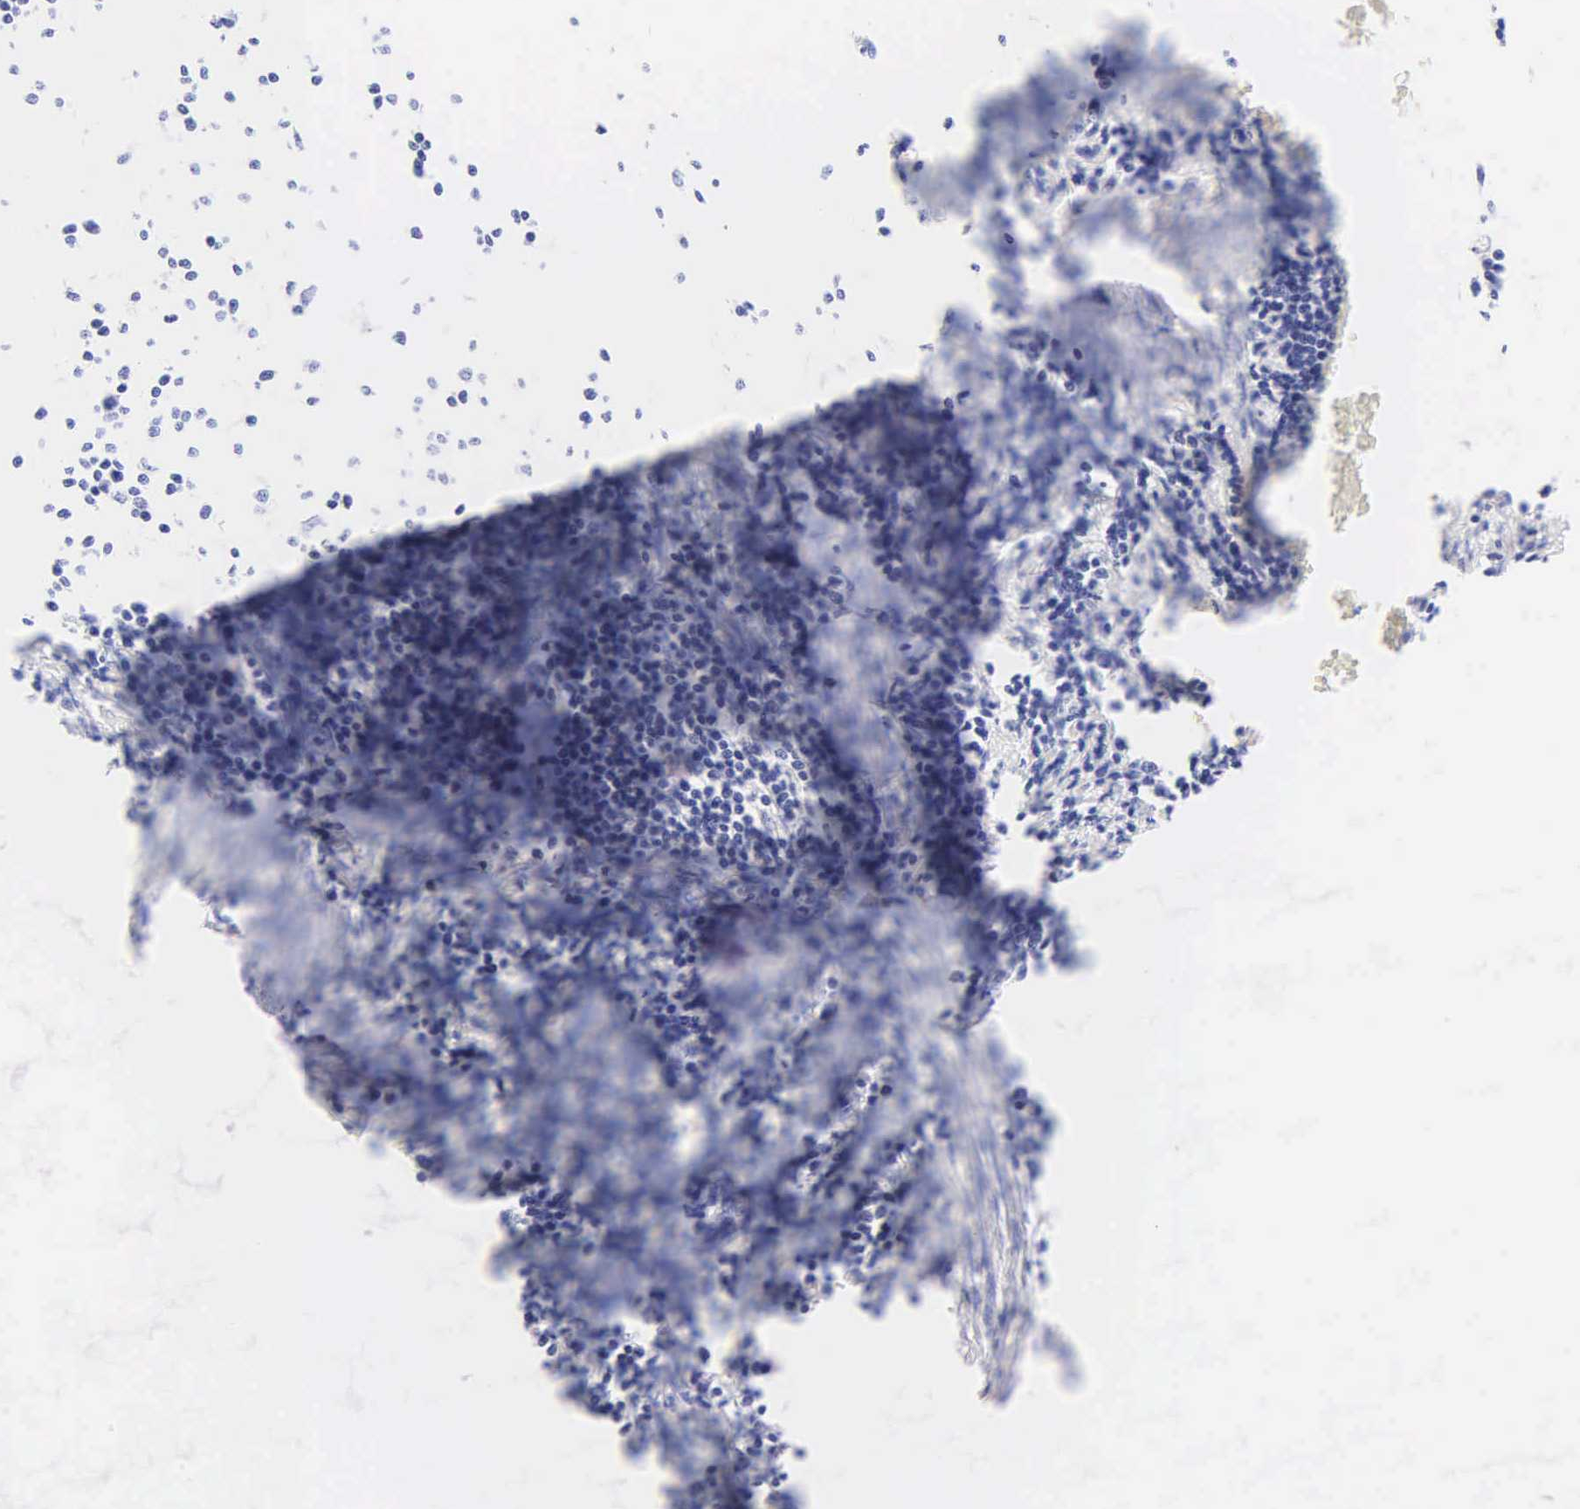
{"staining": {"intensity": "negative", "quantity": "none", "location": "none"}, "tissue": "cervical cancer", "cell_type": "Tumor cells", "image_type": "cancer", "snomed": [{"axis": "morphology", "description": "Squamous cell carcinoma, NOS"}, {"axis": "topography", "description": "Cervix"}], "caption": "Tumor cells are negative for brown protein staining in squamous cell carcinoma (cervical).", "gene": "KRT20", "patient": {"sex": "female", "age": 54}}